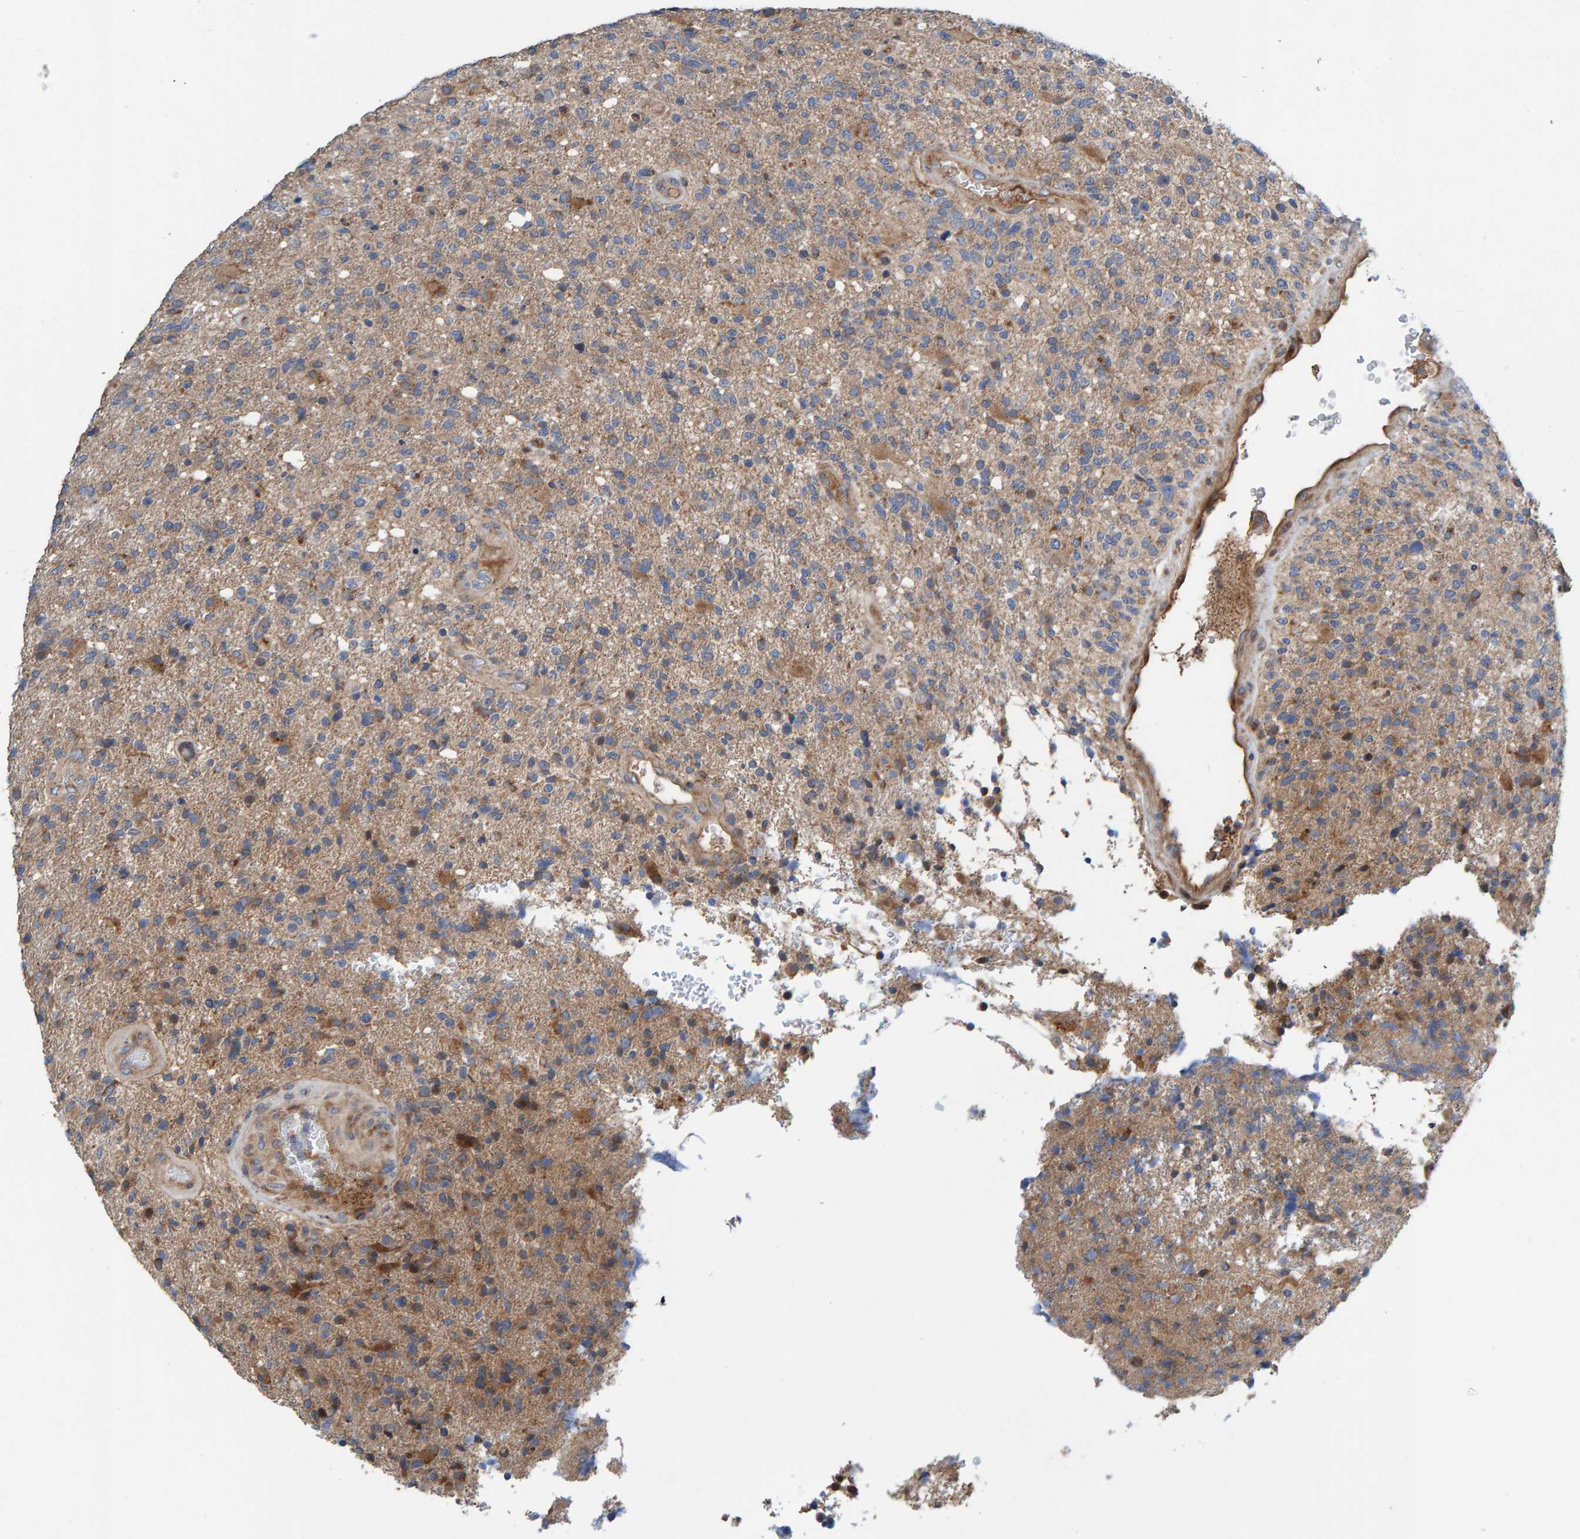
{"staining": {"intensity": "moderate", "quantity": "<25%", "location": "cytoplasmic/membranous"}, "tissue": "glioma", "cell_type": "Tumor cells", "image_type": "cancer", "snomed": [{"axis": "morphology", "description": "Glioma, malignant, High grade"}, {"axis": "topography", "description": "Brain"}], "caption": "Malignant glioma (high-grade) tissue displays moderate cytoplasmic/membranous expression in about <25% of tumor cells, visualized by immunohistochemistry.", "gene": "KIAA0753", "patient": {"sex": "male", "age": 72}}